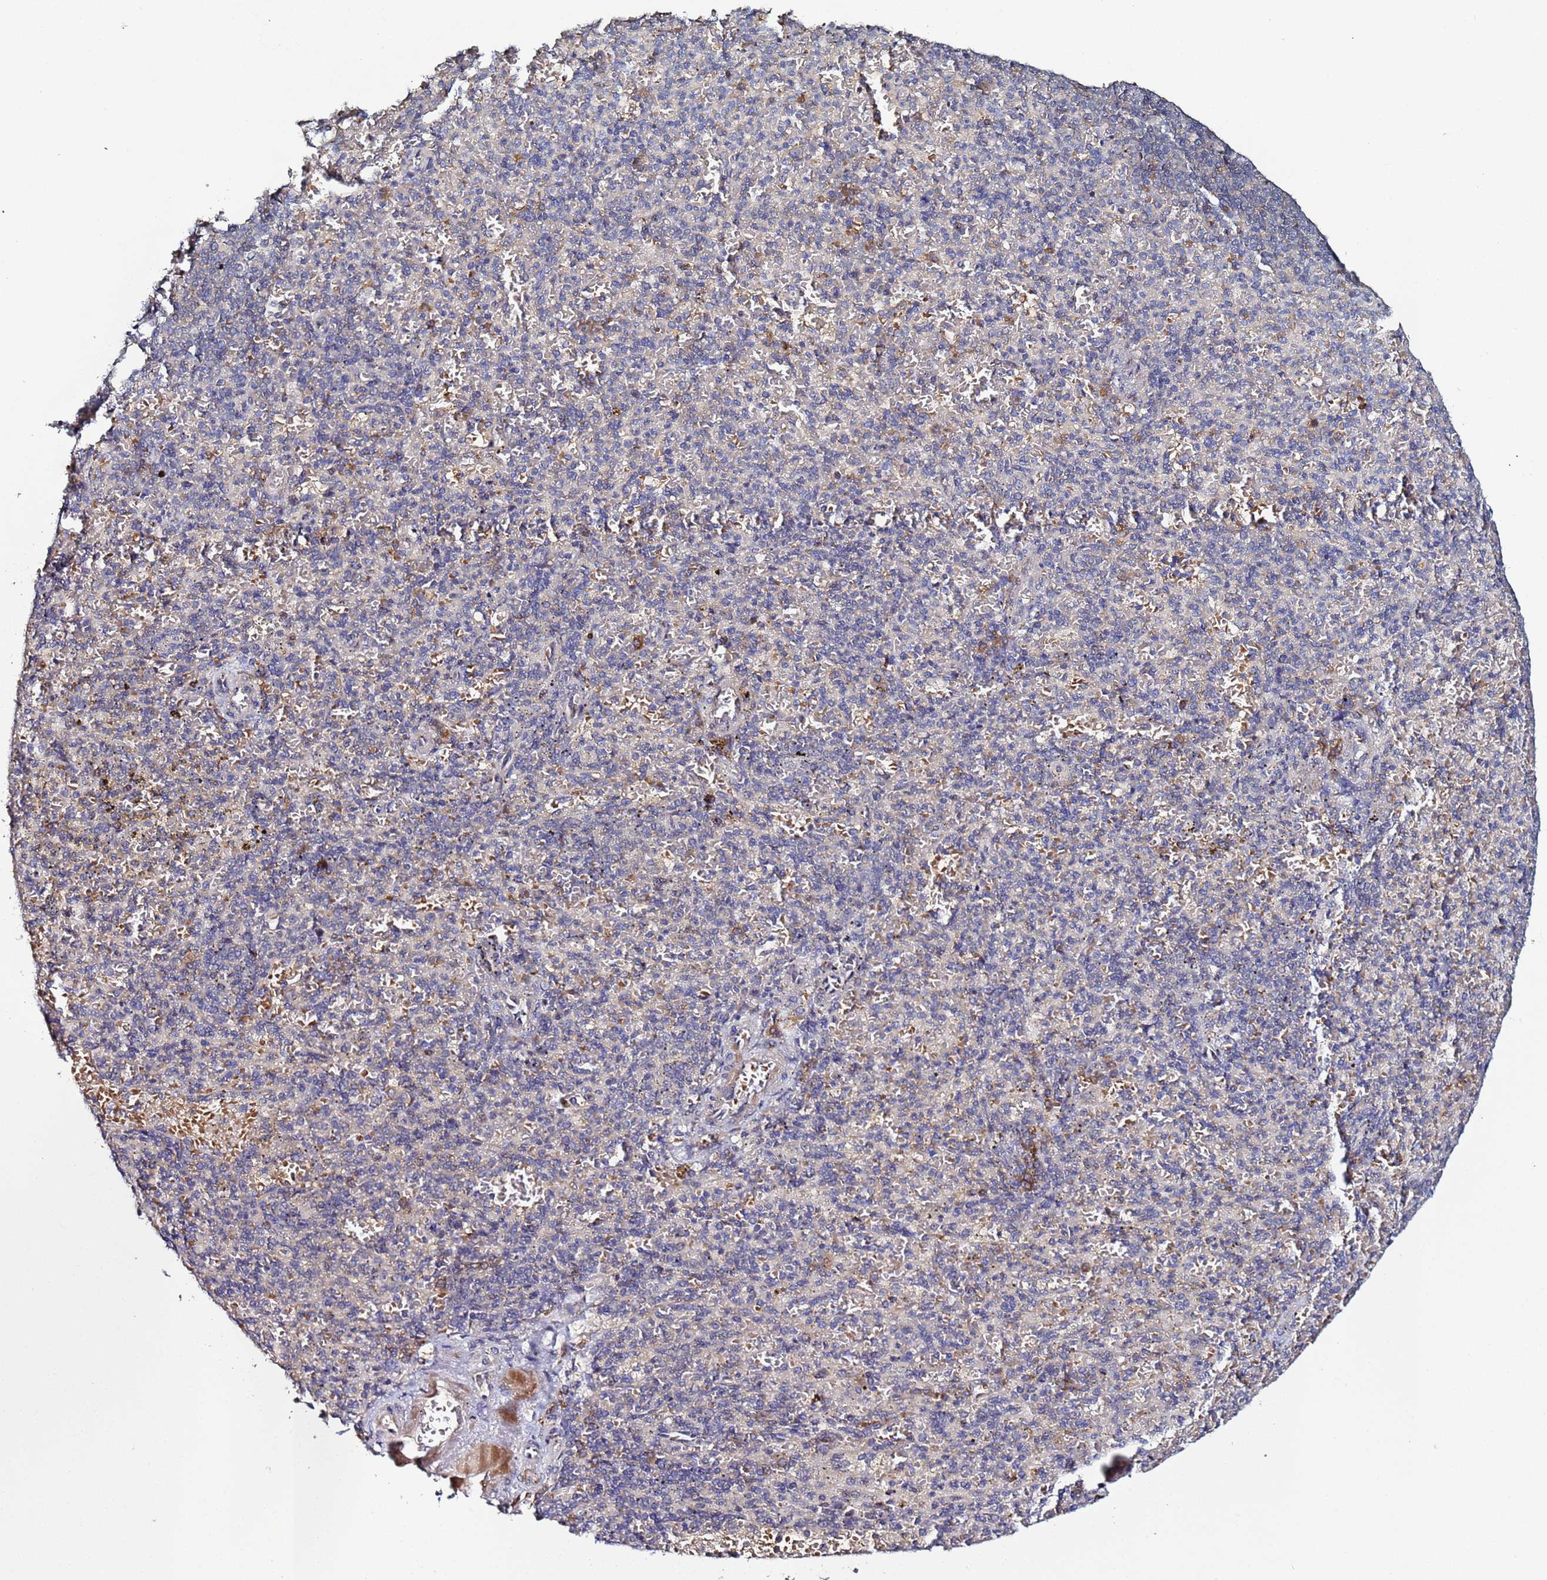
{"staining": {"intensity": "weak", "quantity": "<25%", "location": "cytoplasmic/membranous"}, "tissue": "spleen", "cell_type": "Cells in red pulp", "image_type": "normal", "snomed": [{"axis": "morphology", "description": "Normal tissue, NOS"}, {"axis": "topography", "description": "Spleen"}], "caption": "The IHC photomicrograph has no significant staining in cells in red pulp of spleen. (DAB (3,3'-diaminobenzidine) IHC with hematoxylin counter stain).", "gene": "OSER1", "patient": {"sex": "female", "age": 74}}